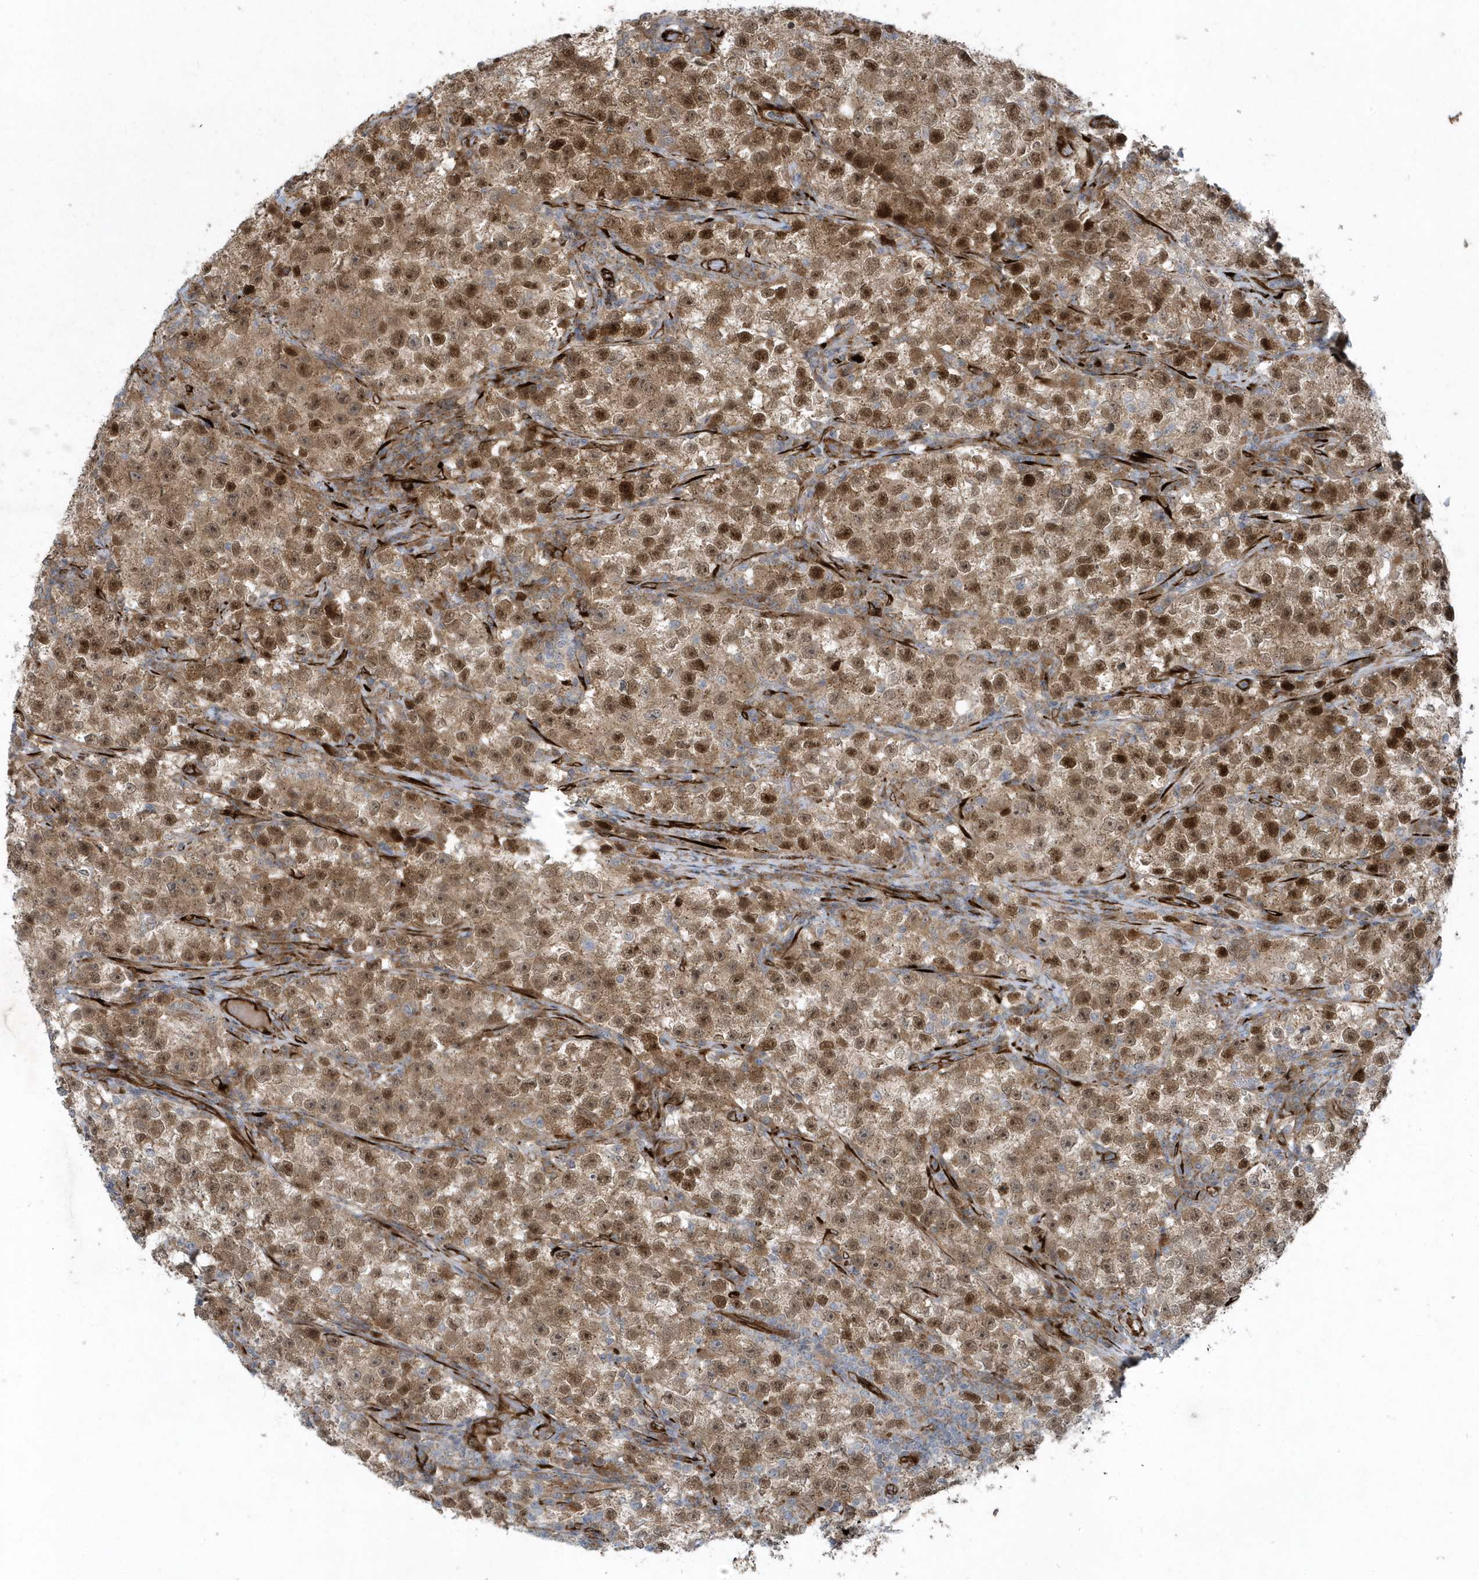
{"staining": {"intensity": "moderate", "quantity": ">75%", "location": "cytoplasmic/membranous,nuclear"}, "tissue": "testis cancer", "cell_type": "Tumor cells", "image_type": "cancer", "snomed": [{"axis": "morphology", "description": "Seminoma, NOS"}, {"axis": "topography", "description": "Testis"}], "caption": "Approximately >75% of tumor cells in human testis seminoma display moderate cytoplasmic/membranous and nuclear protein staining as visualized by brown immunohistochemical staining.", "gene": "FAM98A", "patient": {"sex": "male", "age": 22}}